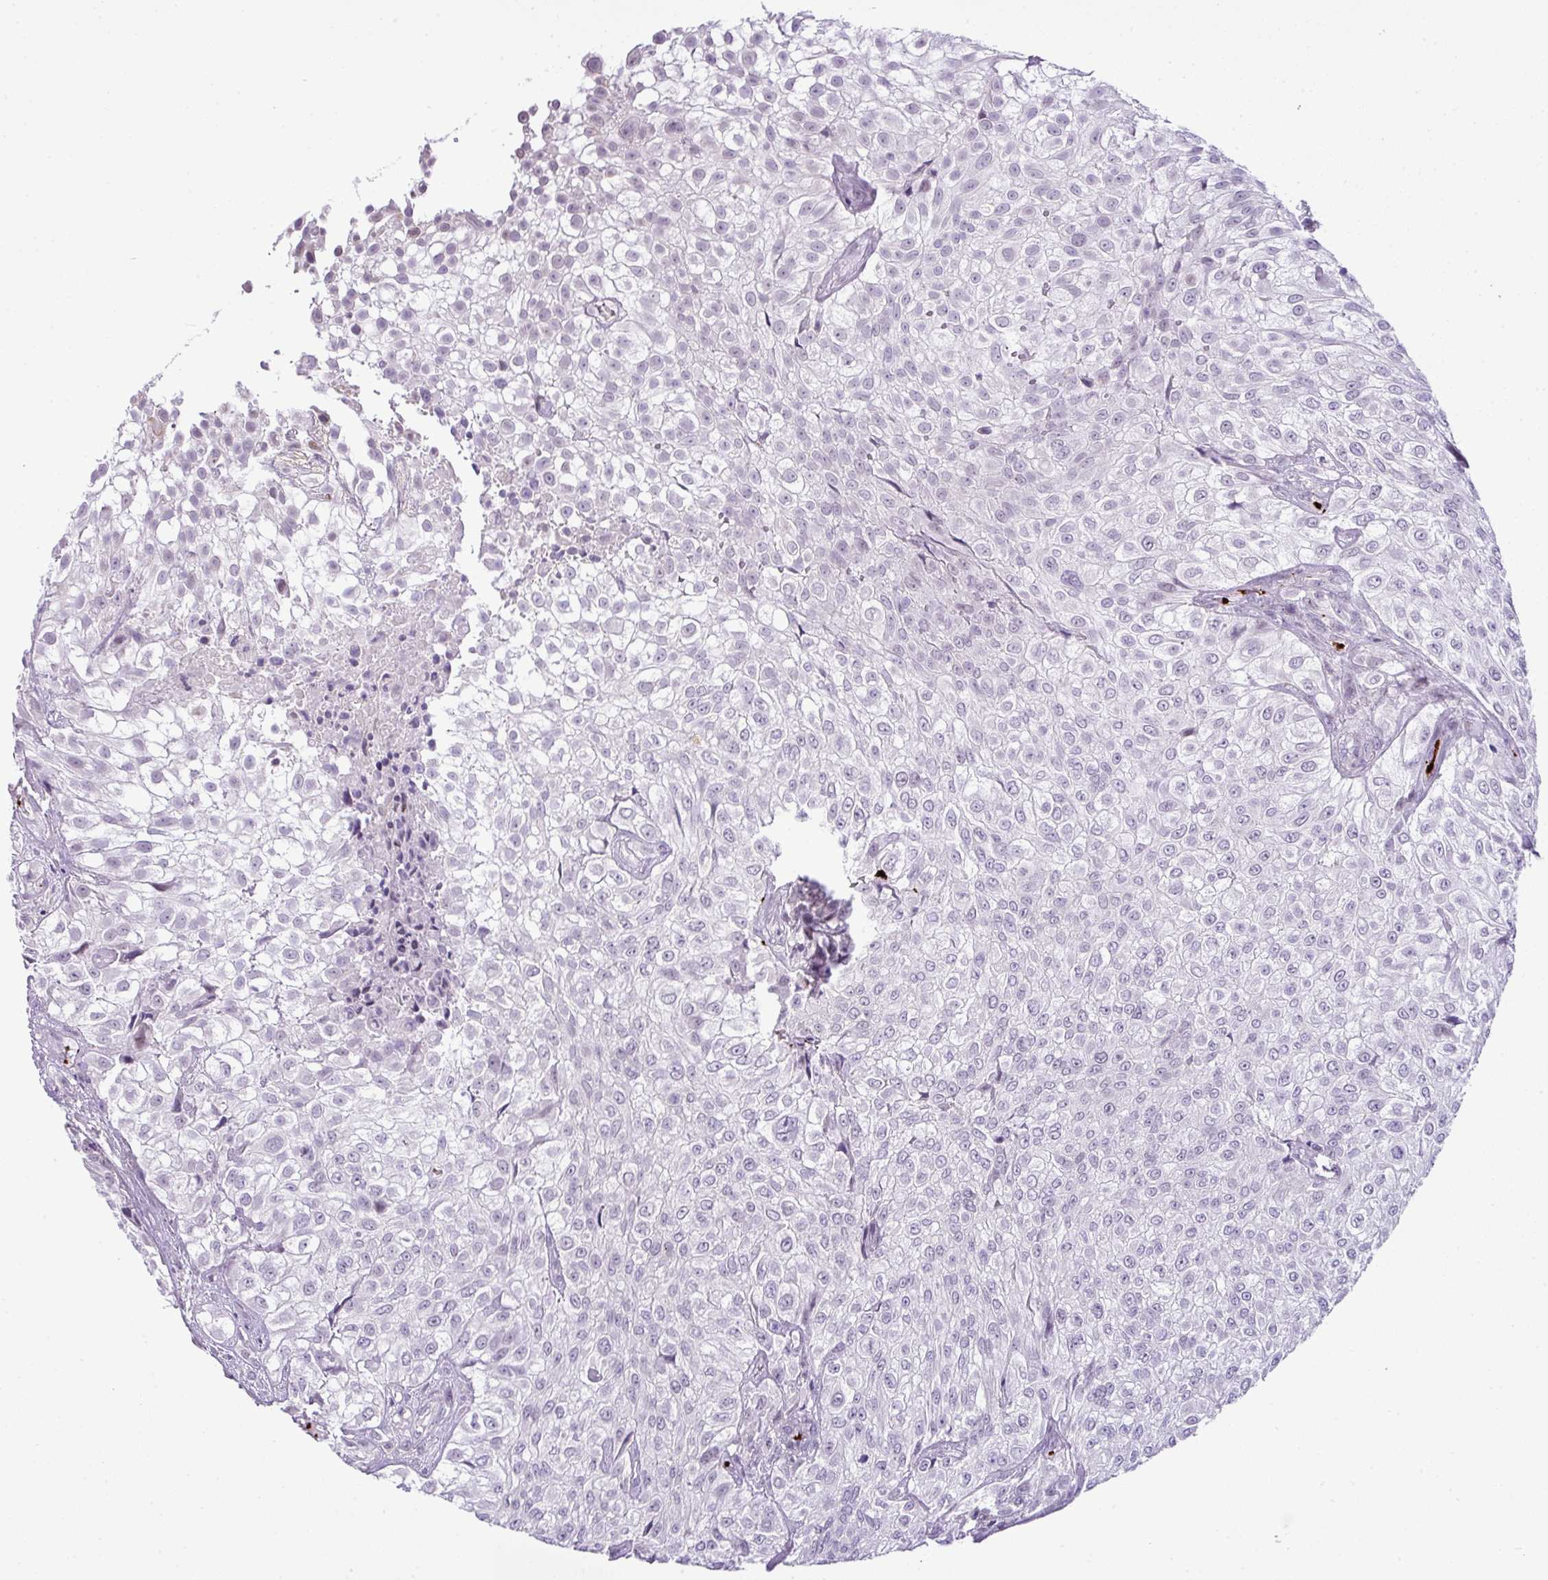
{"staining": {"intensity": "negative", "quantity": "none", "location": "none"}, "tissue": "urothelial cancer", "cell_type": "Tumor cells", "image_type": "cancer", "snomed": [{"axis": "morphology", "description": "Urothelial carcinoma, High grade"}, {"axis": "topography", "description": "Urinary bladder"}], "caption": "Immunohistochemistry (IHC) image of human urothelial cancer stained for a protein (brown), which reveals no positivity in tumor cells.", "gene": "CMTM5", "patient": {"sex": "male", "age": 56}}